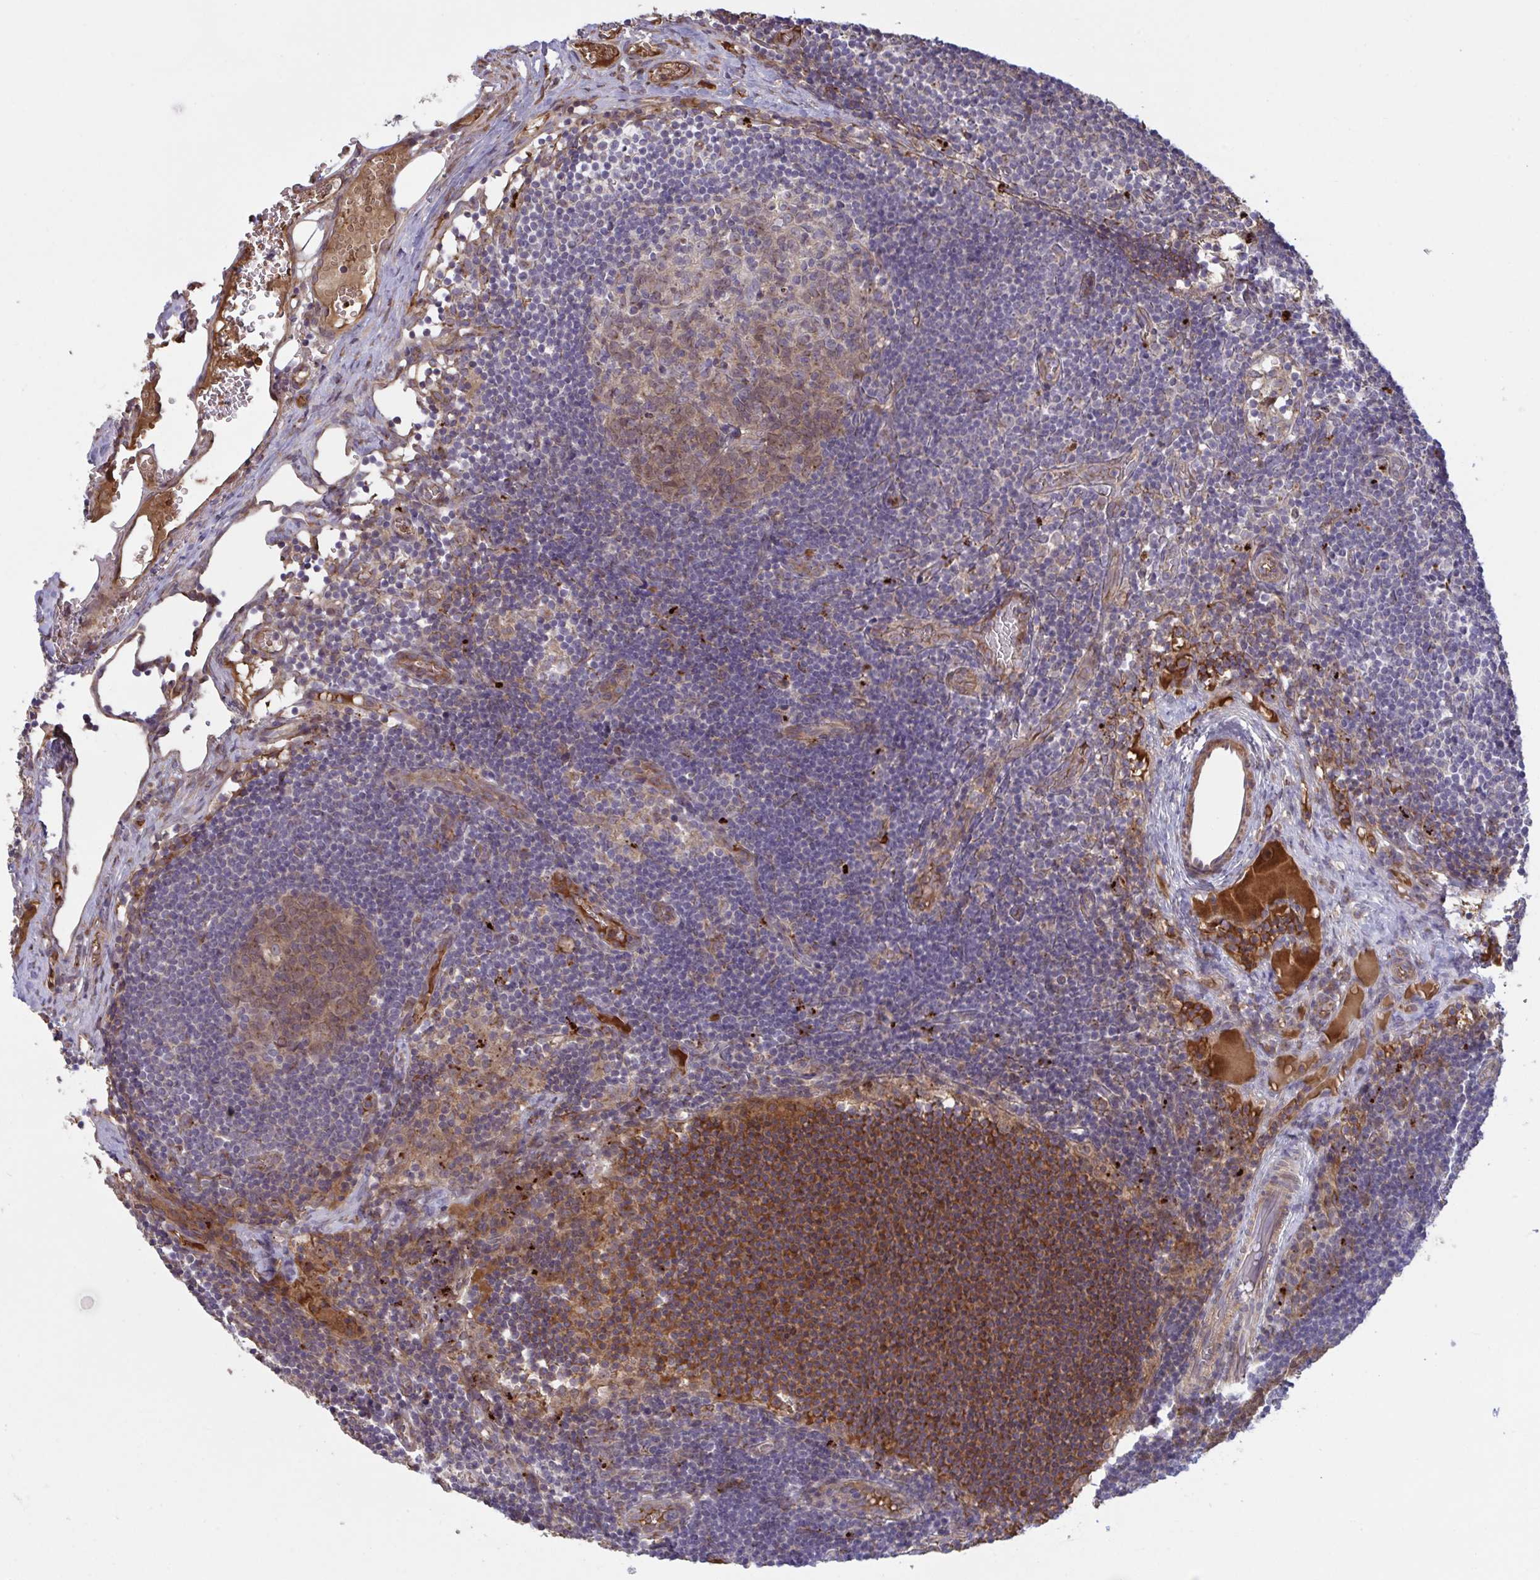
{"staining": {"intensity": "moderate", "quantity": "25%-75%", "location": "cytoplasmic/membranous"}, "tissue": "lymph node", "cell_type": "Germinal center cells", "image_type": "normal", "snomed": [{"axis": "morphology", "description": "Normal tissue, NOS"}, {"axis": "topography", "description": "Lymph node"}], "caption": "High-power microscopy captured an immunohistochemistry (IHC) histopathology image of benign lymph node, revealing moderate cytoplasmic/membranous expression in about 25%-75% of germinal center cells.", "gene": "IL1R1", "patient": {"sex": "female", "age": 31}}